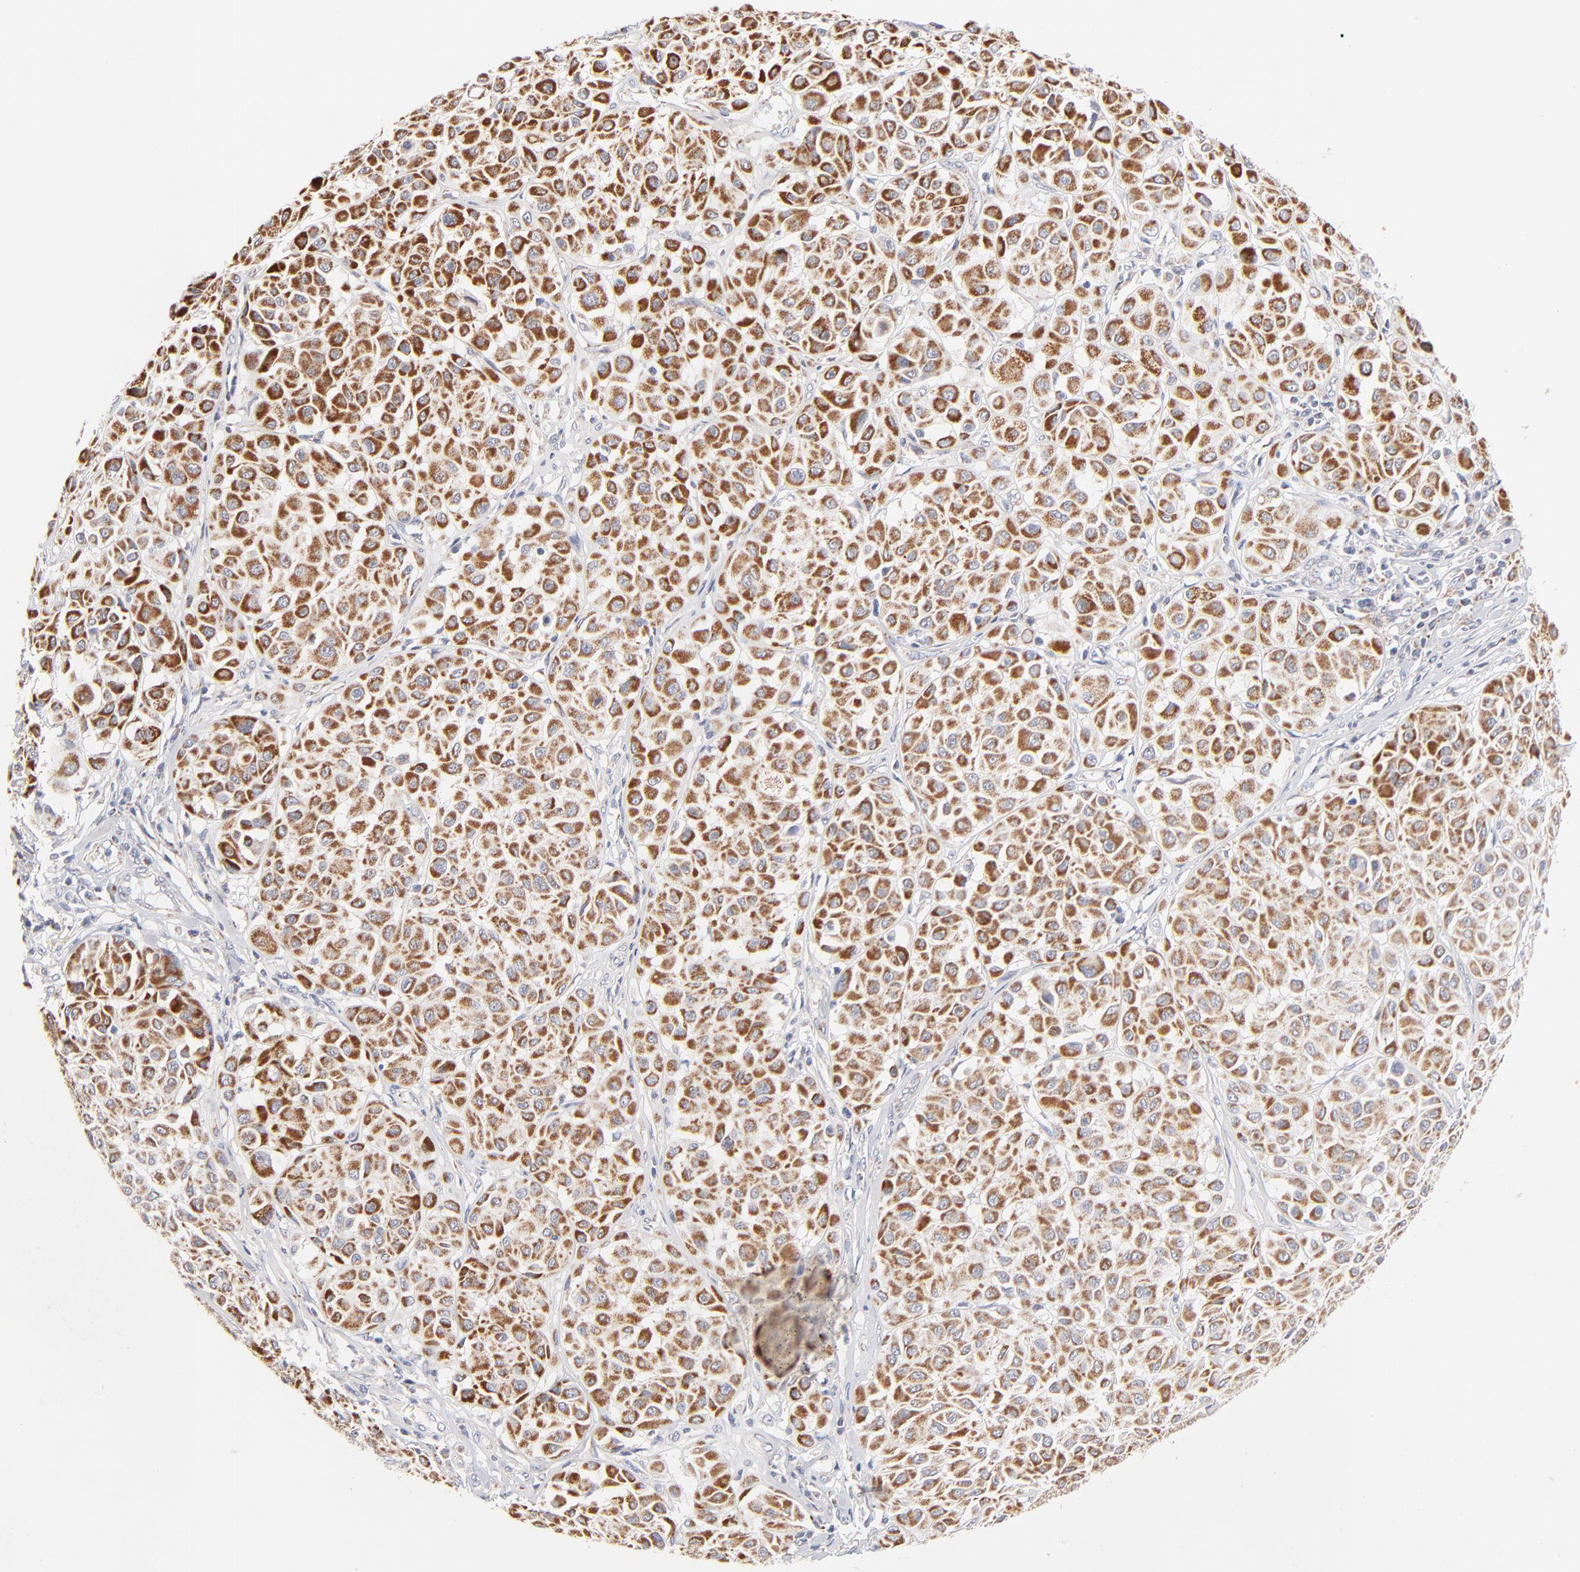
{"staining": {"intensity": "strong", "quantity": ">75%", "location": "cytoplasmic/membranous"}, "tissue": "melanoma", "cell_type": "Tumor cells", "image_type": "cancer", "snomed": [{"axis": "morphology", "description": "Malignant melanoma, Metastatic site"}, {"axis": "topography", "description": "Soft tissue"}], "caption": "Protein expression analysis of human melanoma reveals strong cytoplasmic/membranous positivity in approximately >75% of tumor cells.", "gene": "MRPL58", "patient": {"sex": "male", "age": 41}}